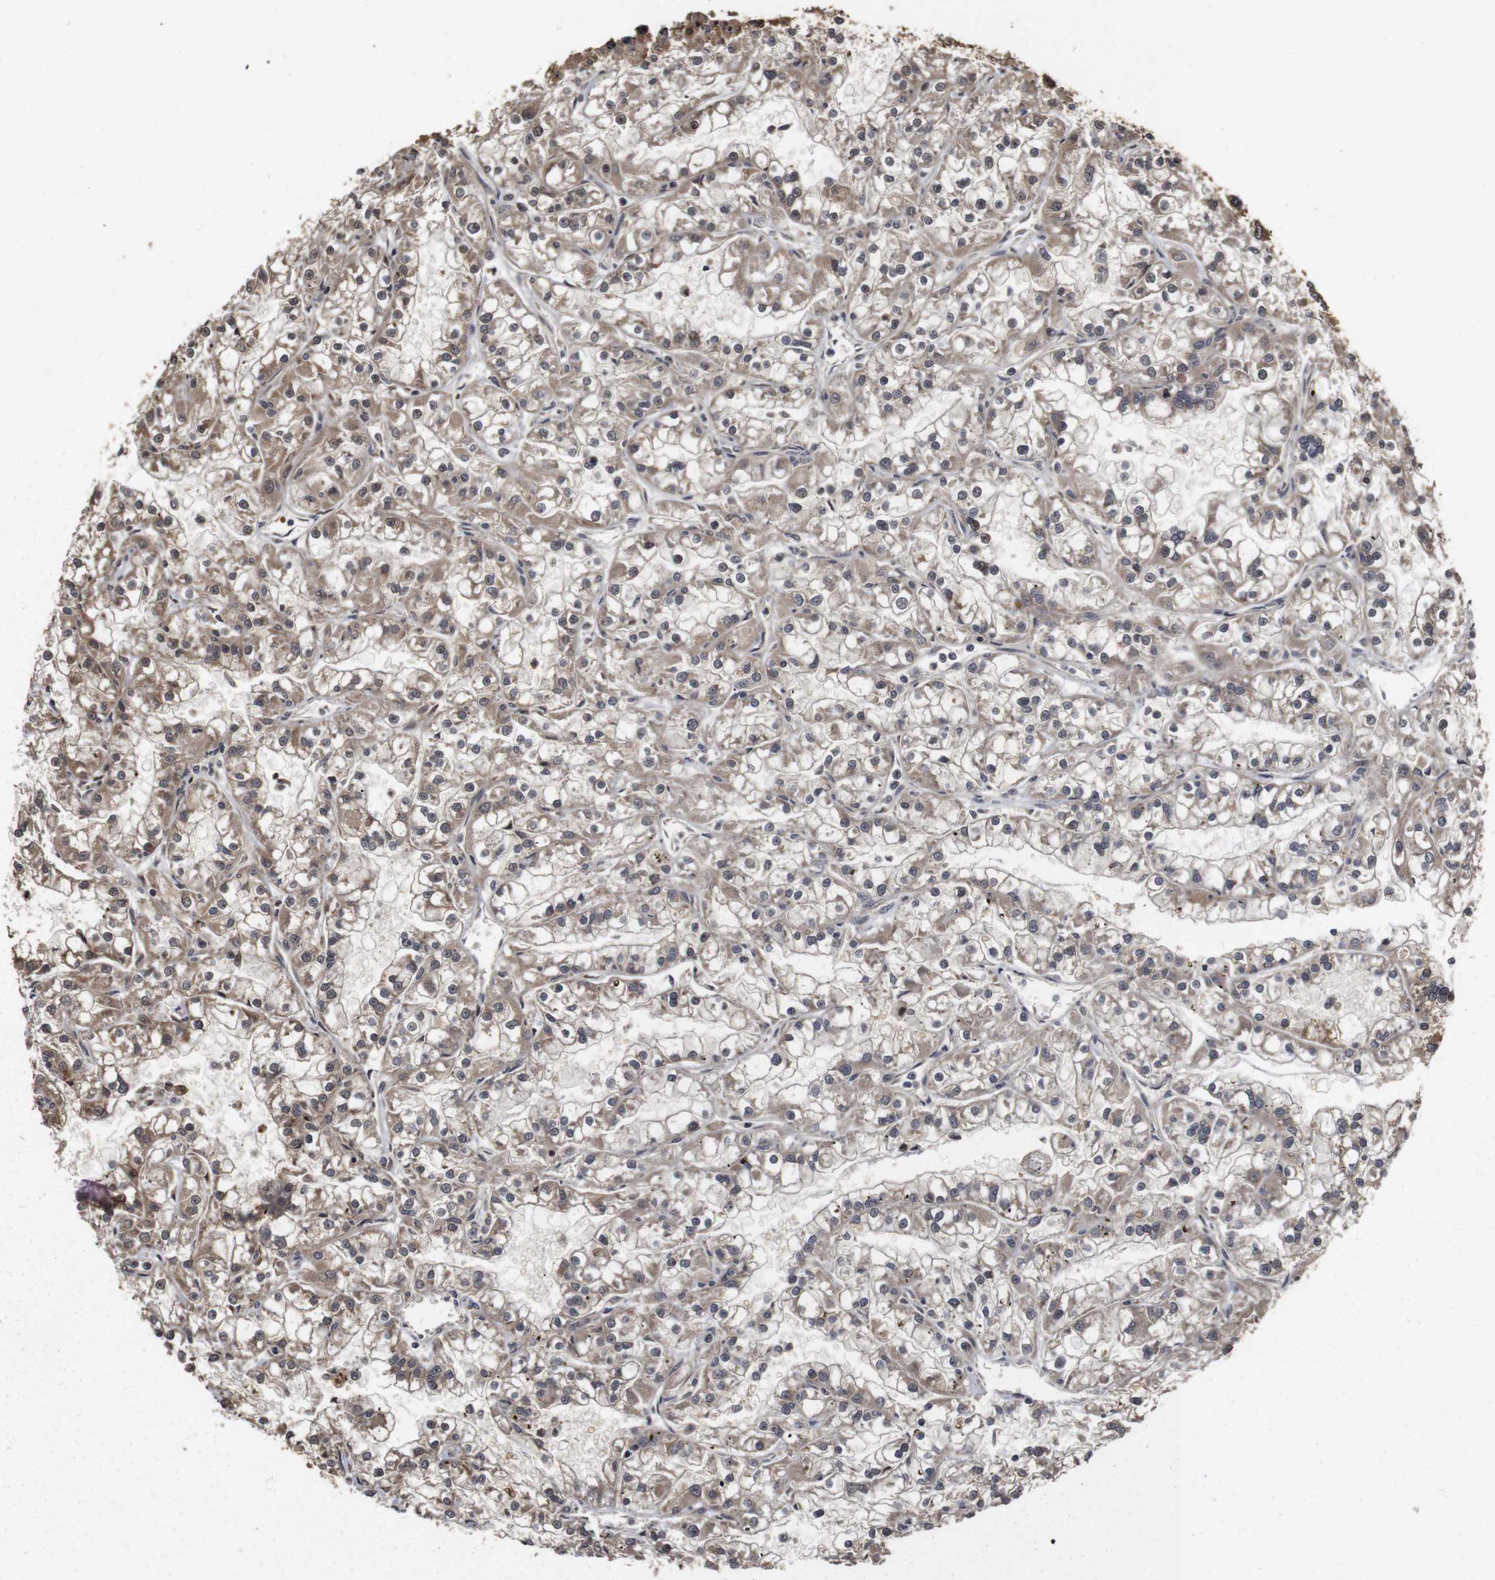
{"staining": {"intensity": "moderate", "quantity": ">75%", "location": "cytoplasmic/membranous"}, "tissue": "renal cancer", "cell_type": "Tumor cells", "image_type": "cancer", "snomed": [{"axis": "morphology", "description": "Adenocarcinoma, NOS"}, {"axis": "topography", "description": "Kidney"}], "caption": "This image exhibits IHC staining of adenocarcinoma (renal), with medium moderate cytoplasmic/membranous positivity in approximately >75% of tumor cells.", "gene": "PTPN14", "patient": {"sex": "female", "age": 52}}